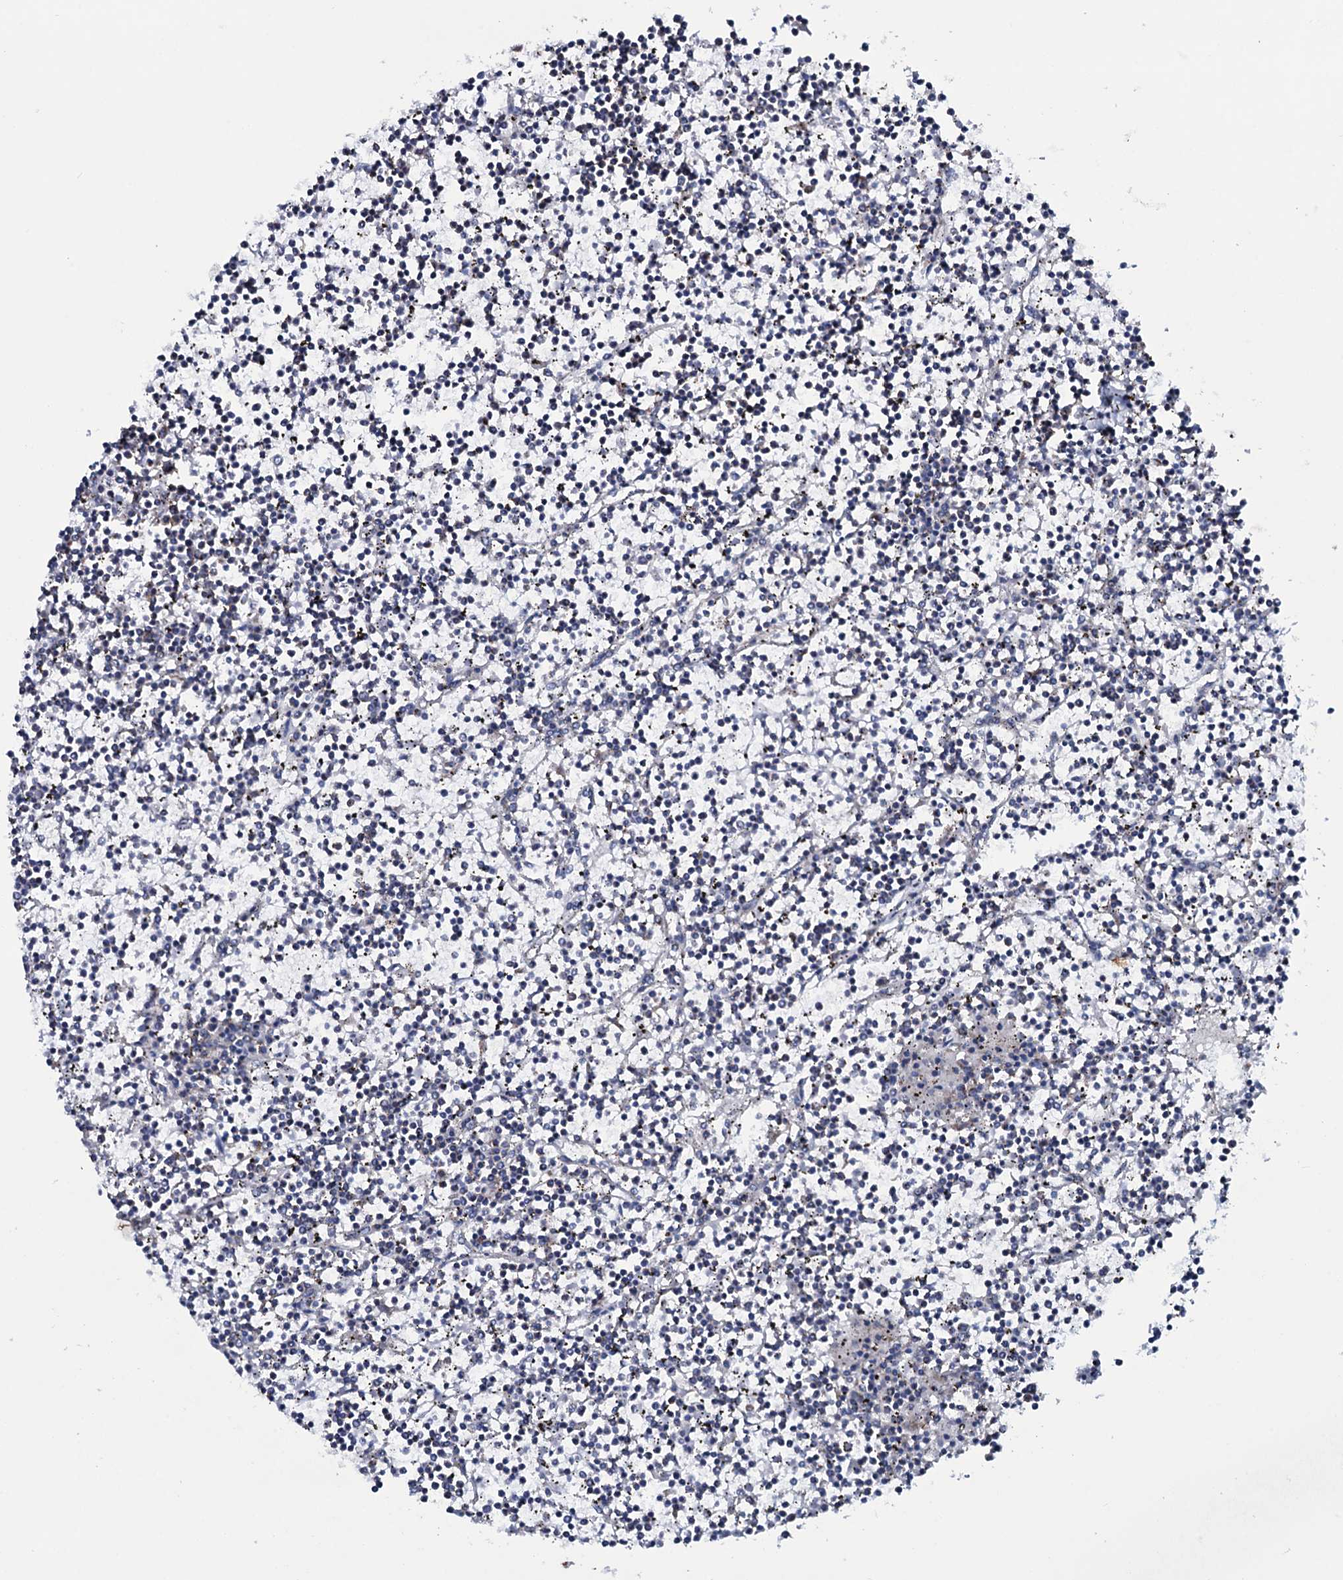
{"staining": {"intensity": "moderate", "quantity": "<25%", "location": "cytoplasmic/membranous"}, "tissue": "lymphoma", "cell_type": "Tumor cells", "image_type": "cancer", "snomed": [{"axis": "morphology", "description": "Malignant lymphoma, non-Hodgkin's type, Low grade"}, {"axis": "topography", "description": "Spleen"}], "caption": "Tumor cells exhibit moderate cytoplasmic/membranous positivity in about <25% of cells in lymphoma.", "gene": "MRPS35", "patient": {"sex": "female", "age": 19}}